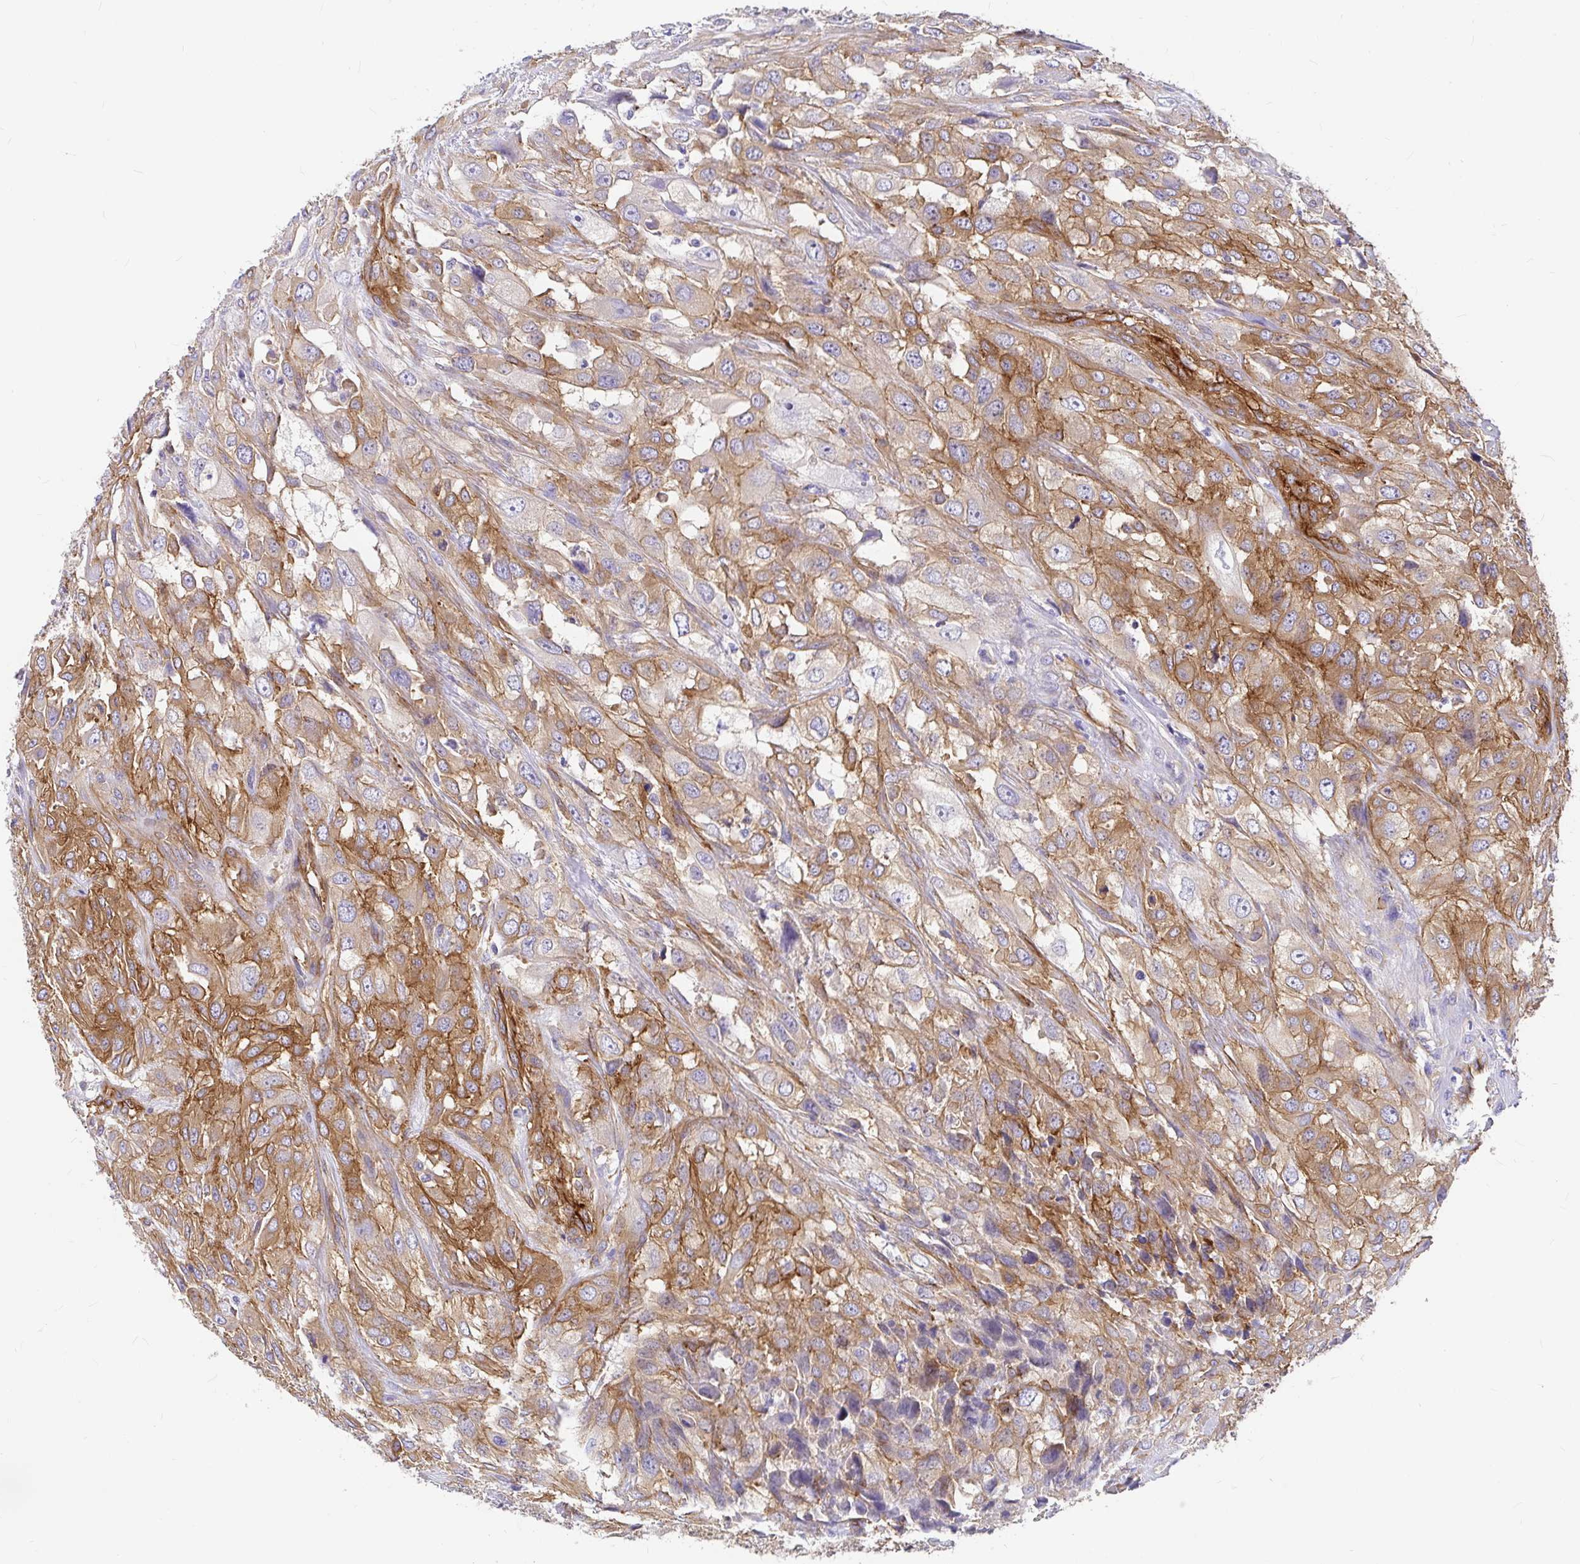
{"staining": {"intensity": "moderate", "quantity": ">75%", "location": "cytoplasmic/membranous"}, "tissue": "urothelial cancer", "cell_type": "Tumor cells", "image_type": "cancer", "snomed": [{"axis": "morphology", "description": "Urothelial carcinoma, High grade"}, {"axis": "topography", "description": "Urinary bladder"}], "caption": "Approximately >75% of tumor cells in urothelial carcinoma (high-grade) exhibit moderate cytoplasmic/membranous protein expression as visualized by brown immunohistochemical staining.", "gene": "MYO1B", "patient": {"sex": "male", "age": 67}}